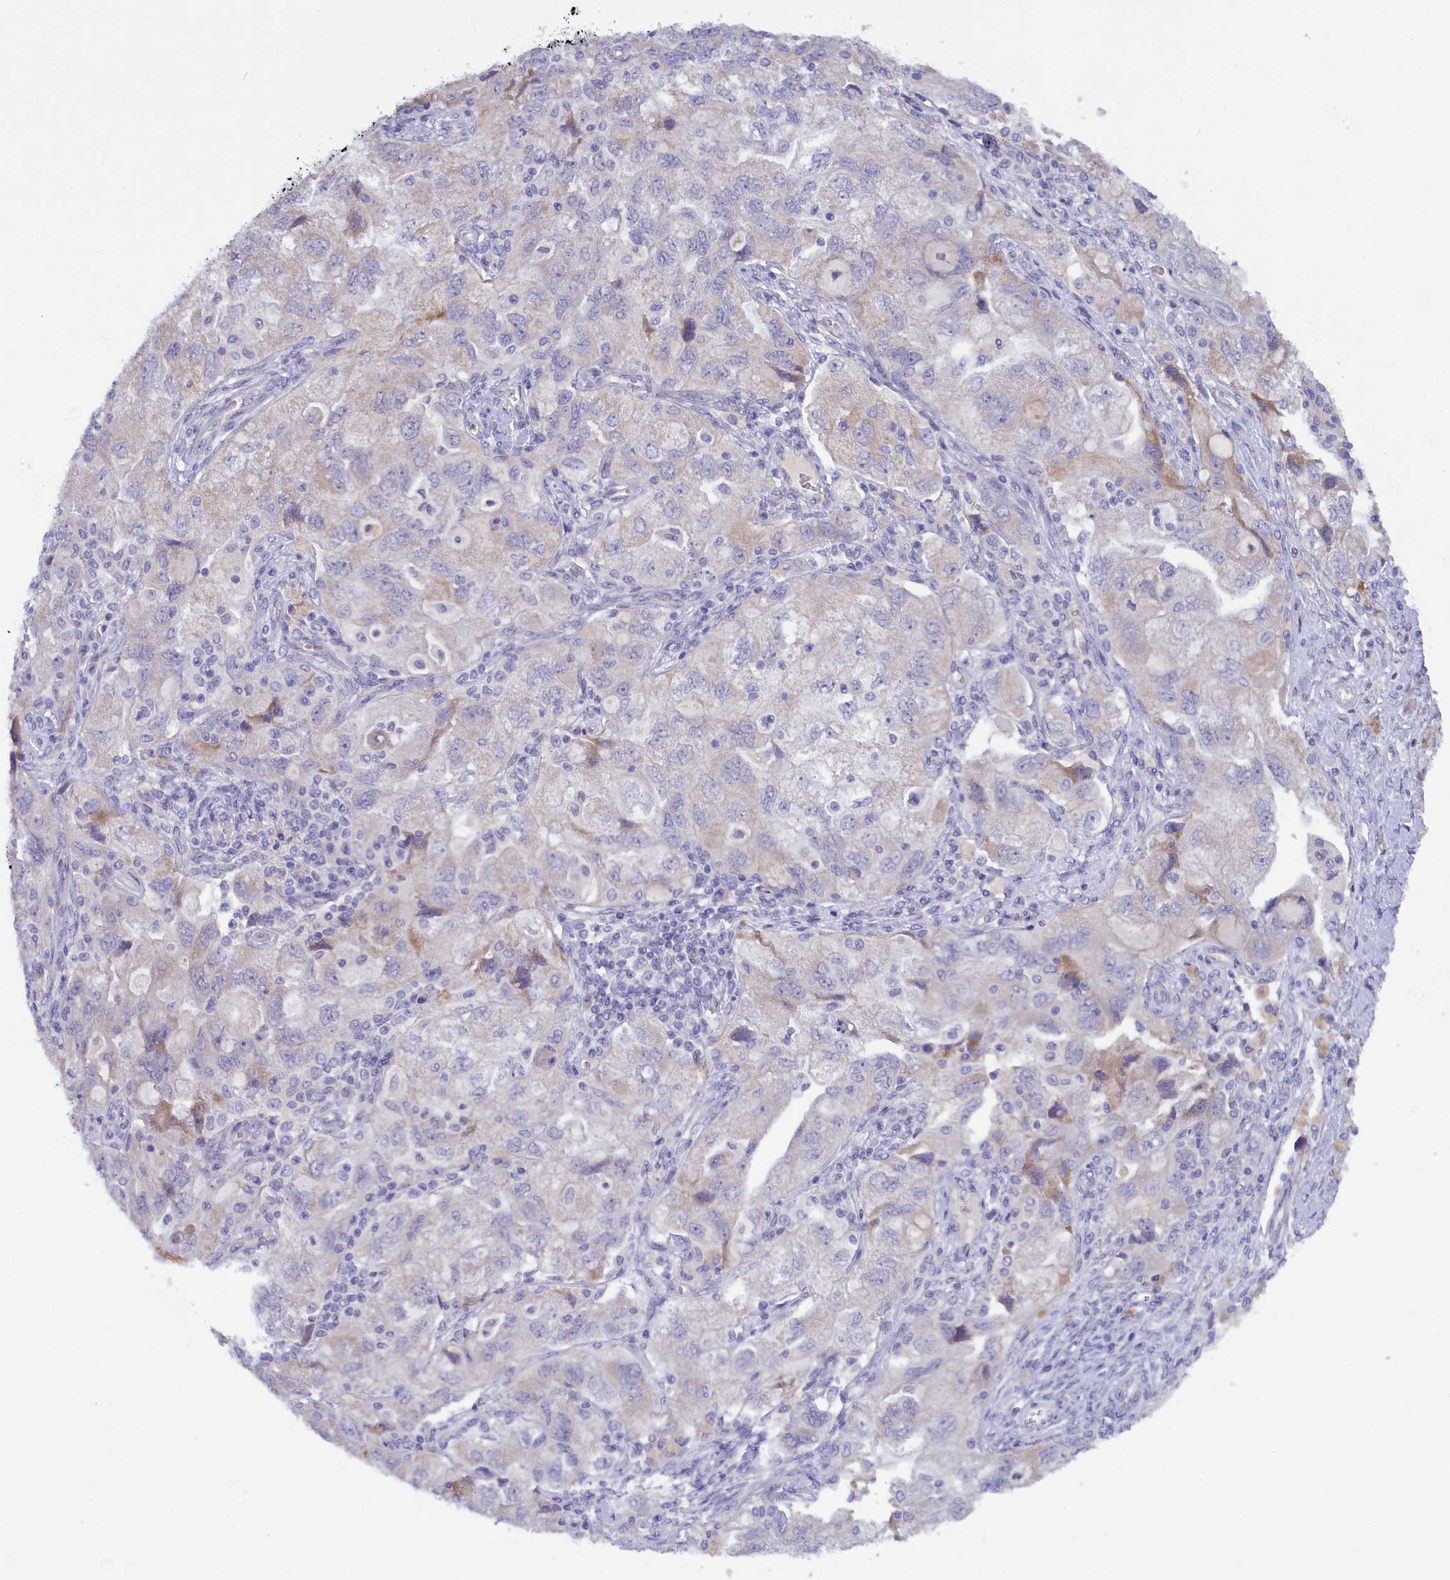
{"staining": {"intensity": "negative", "quantity": "none", "location": "none"}, "tissue": "ovarian cancer", "cell_type": "Tumor cells", "image_type": "cancer", "snomed": [{"axis": "morphology", "description": "Carcinoma, NOS"}, {"axis": "morphology", "description": "Cystadenocarcinoma, serous, NOS"}, {"axis": "topography", "description": "Ovary"}], "caption": "Ovarian cancer was stained to show a protein in brown. There is no significant positivity in tumor cells.", "gene": "ZSWIM4", "patient": {"sex": "female", "age": 69}}